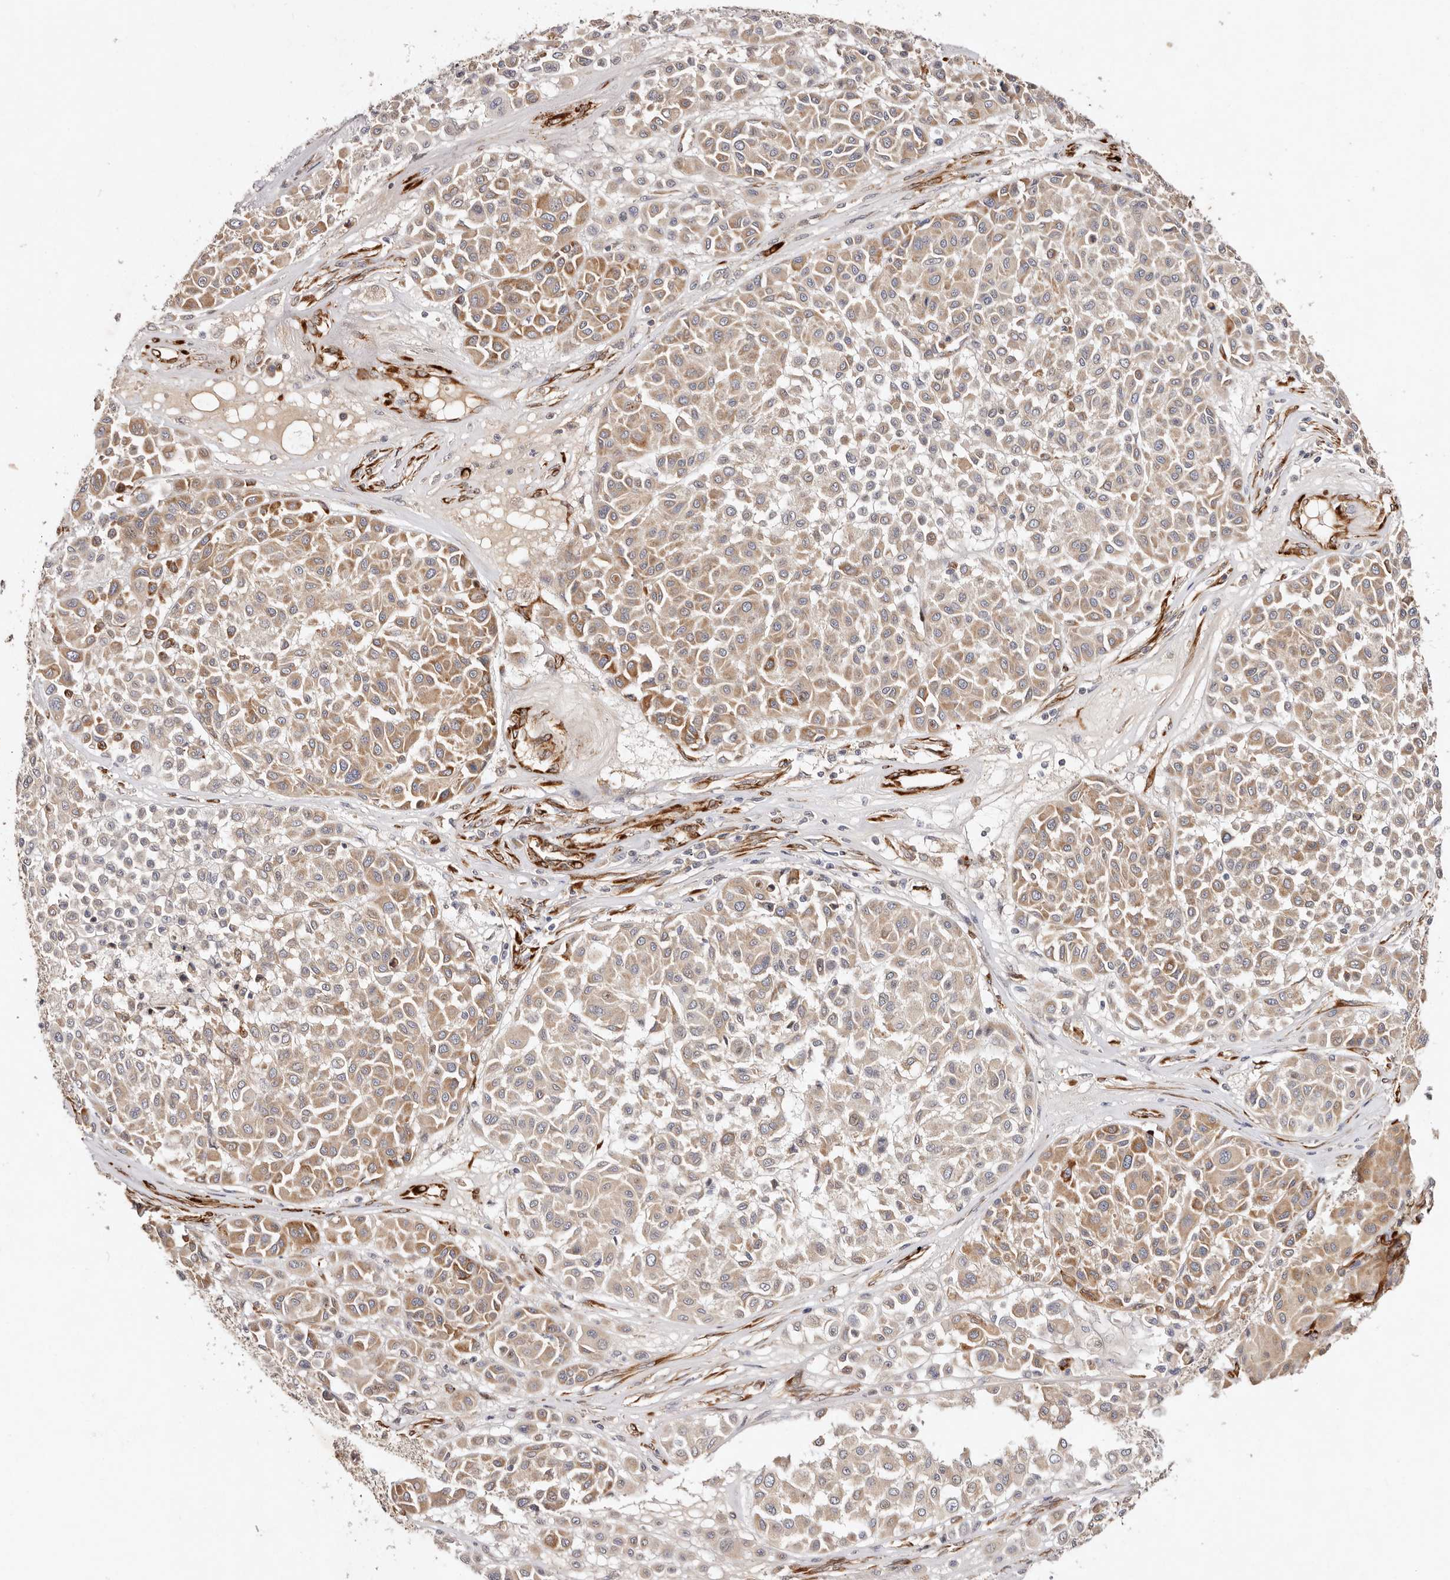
{"staining": {"intensity": "moderate", "quantity": "<25%", "location": "cytoplasmic/membranous"}, "tissue": "melanoma", "cell_type": "Tumor cells", "image_type": "cancer", "snomed": [{"axis": "morphology", "description": "Malignant melanoma, Metastatic site"}, {"axis": "topography", "description": "Soft tissue"}], "caption": "About <25% of tumor cells in human melanoma display moderate cytoplasmic/membranous protein positivity as visualized by brown immunohistochemical staining.", "gene": "SERPINH1", "patient": {"sex": "male", "age": 41}}